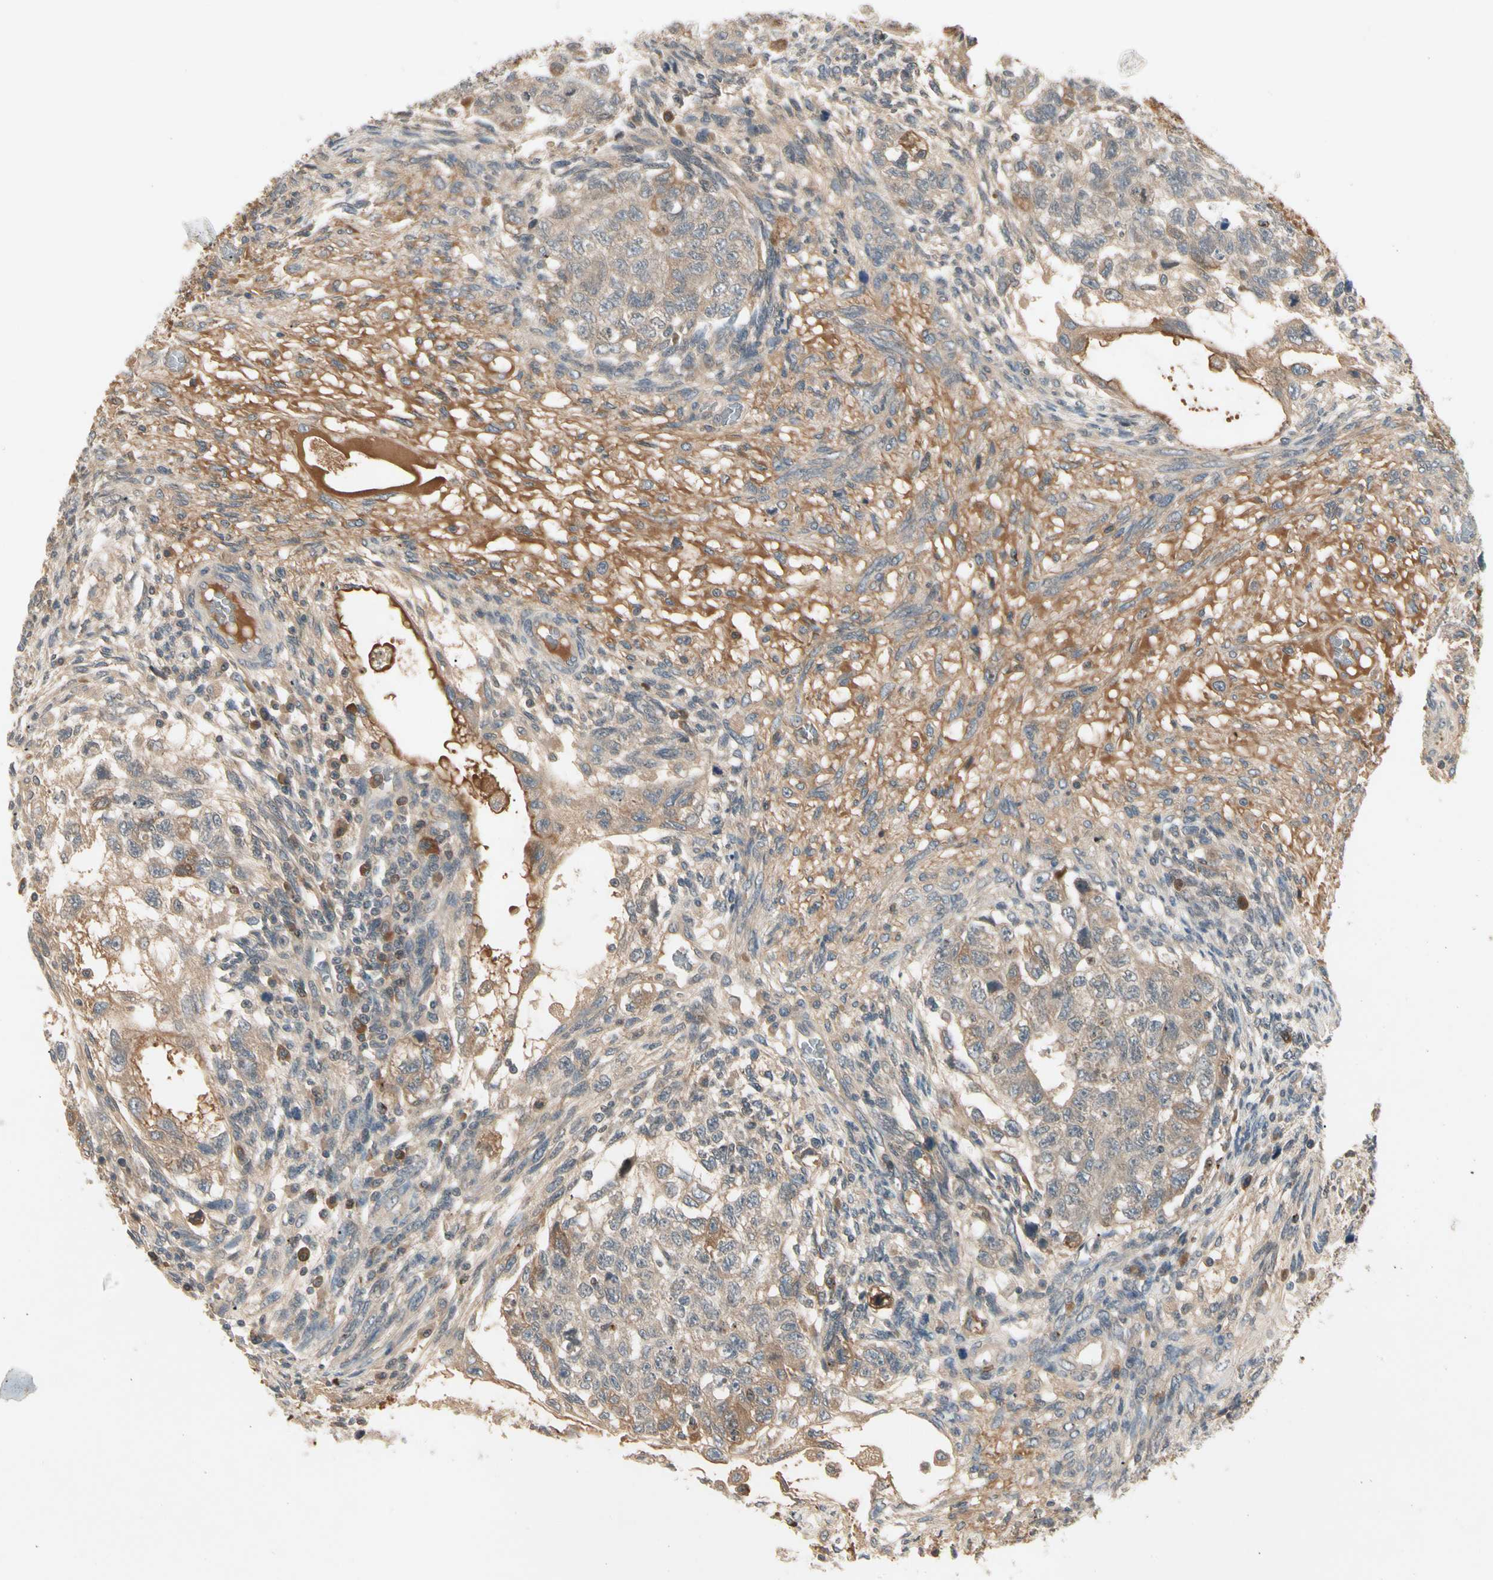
{"staining": {"intensity": "weak", "quantity": ">75%", "location": "cytoplasmic/membranous"}, "tissue": "testis cancer", "cell_type": "Tumor cells", "image_type": "cancer", "snomed": [{"axis": "morphology", "description": "Normal tissue, NOS"}, {"axis": "morphology", "description": "Carcinoma, Embryonal, NOS"}, {"axis": "topography", "description": "Testis"}], "caption": "Immunohistochemical staining of human testis cancer (embryonal carcinoma) displays low levels of weak cytoplasmic/membranous protein positivity in about >75% of tumor cells.", "gene": "CCL4", "patient": {"sex": "male", "age": 36}}